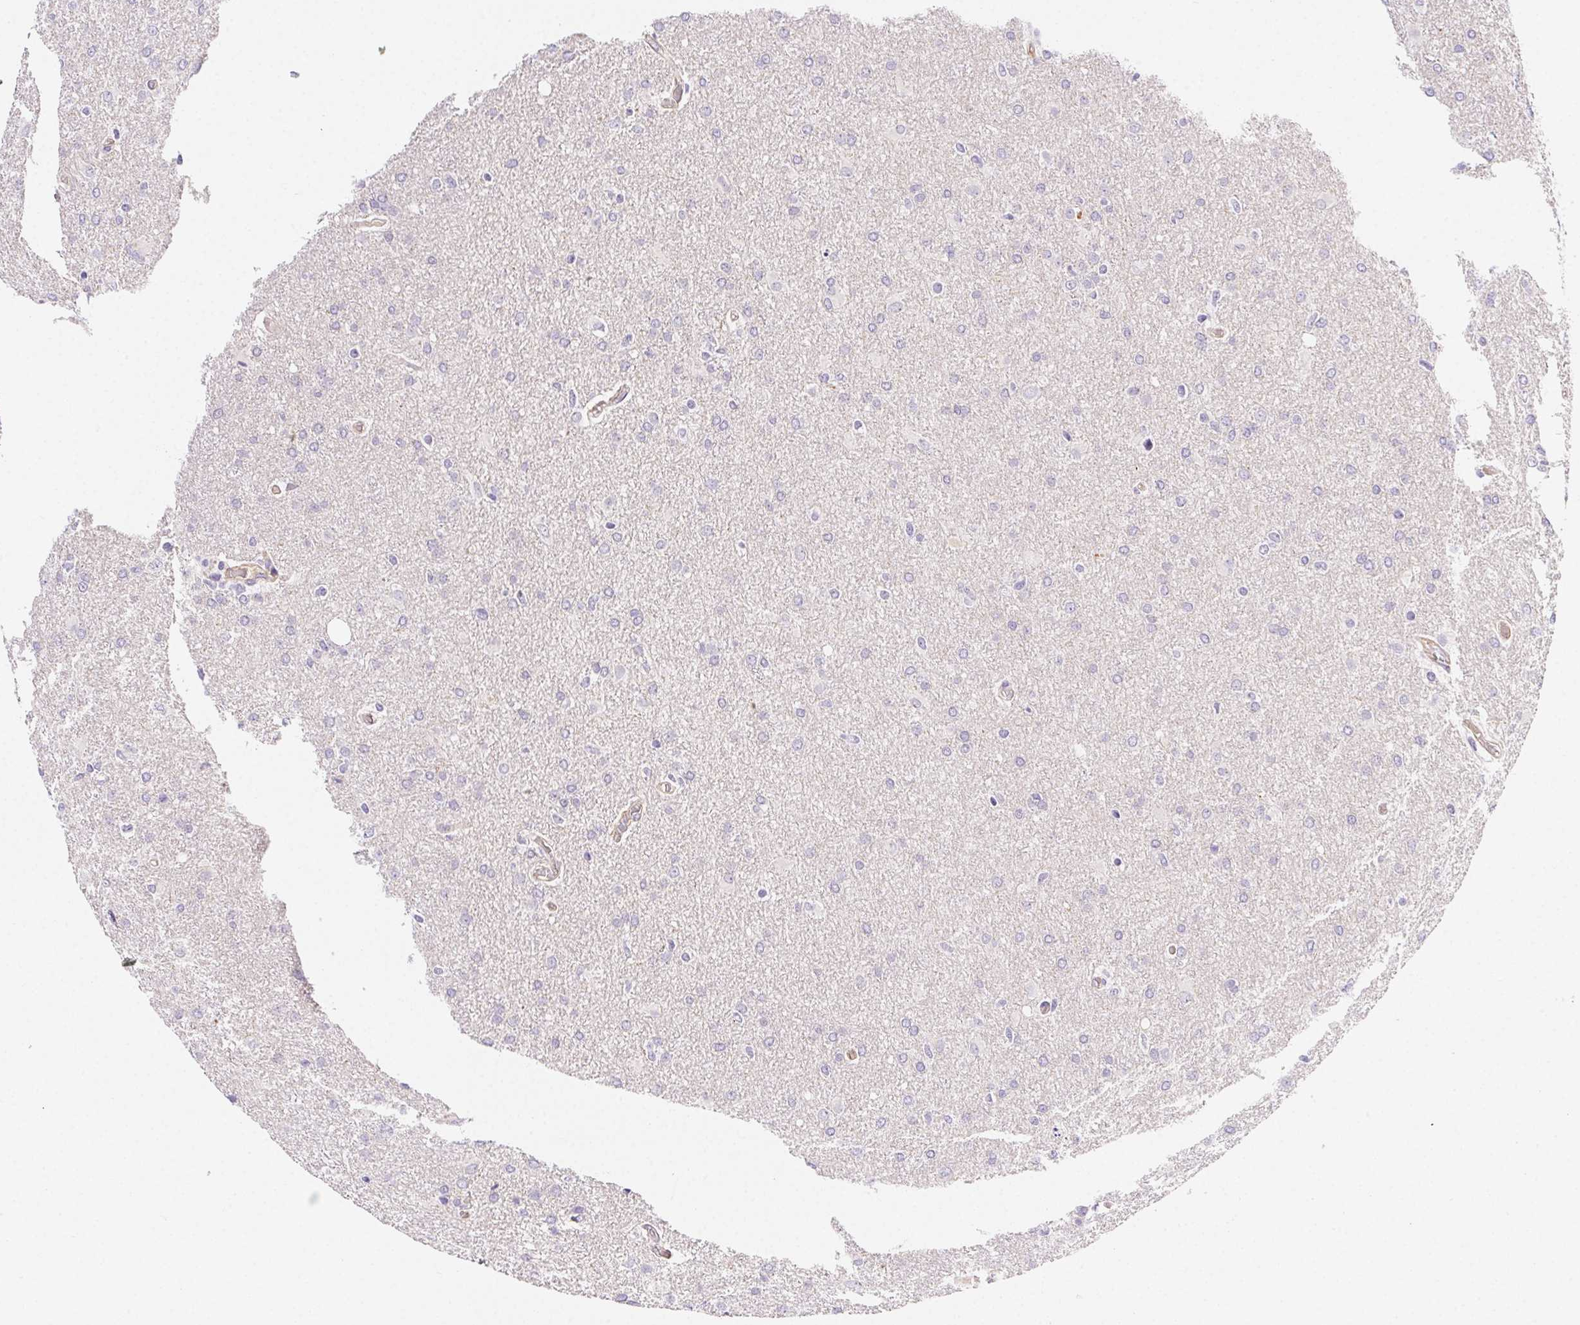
{"staining": {"intensity": "negative", "quantity": "none", "location": "none"}, "tissue": "glioma", "cell_type": "Tumor cells", "image_type": "cancer", "snomed": [{"axis": "morphology", "description": "Glioma, malignant, High grade"}, {"axis": "topography", "description": "Brain"}], "caption": "Micrograph shows no protein staining in tumor cells of glioma tissue. The staining was performed using DAB (3,3'-diaminobenzidine) to visualize the protein expression in brown, while the nuclei were stained in blue with hematoxylin (Magnification: 20x).", "gene": "CSN1S1", "patient": {"sex": "male", "age": 68}}